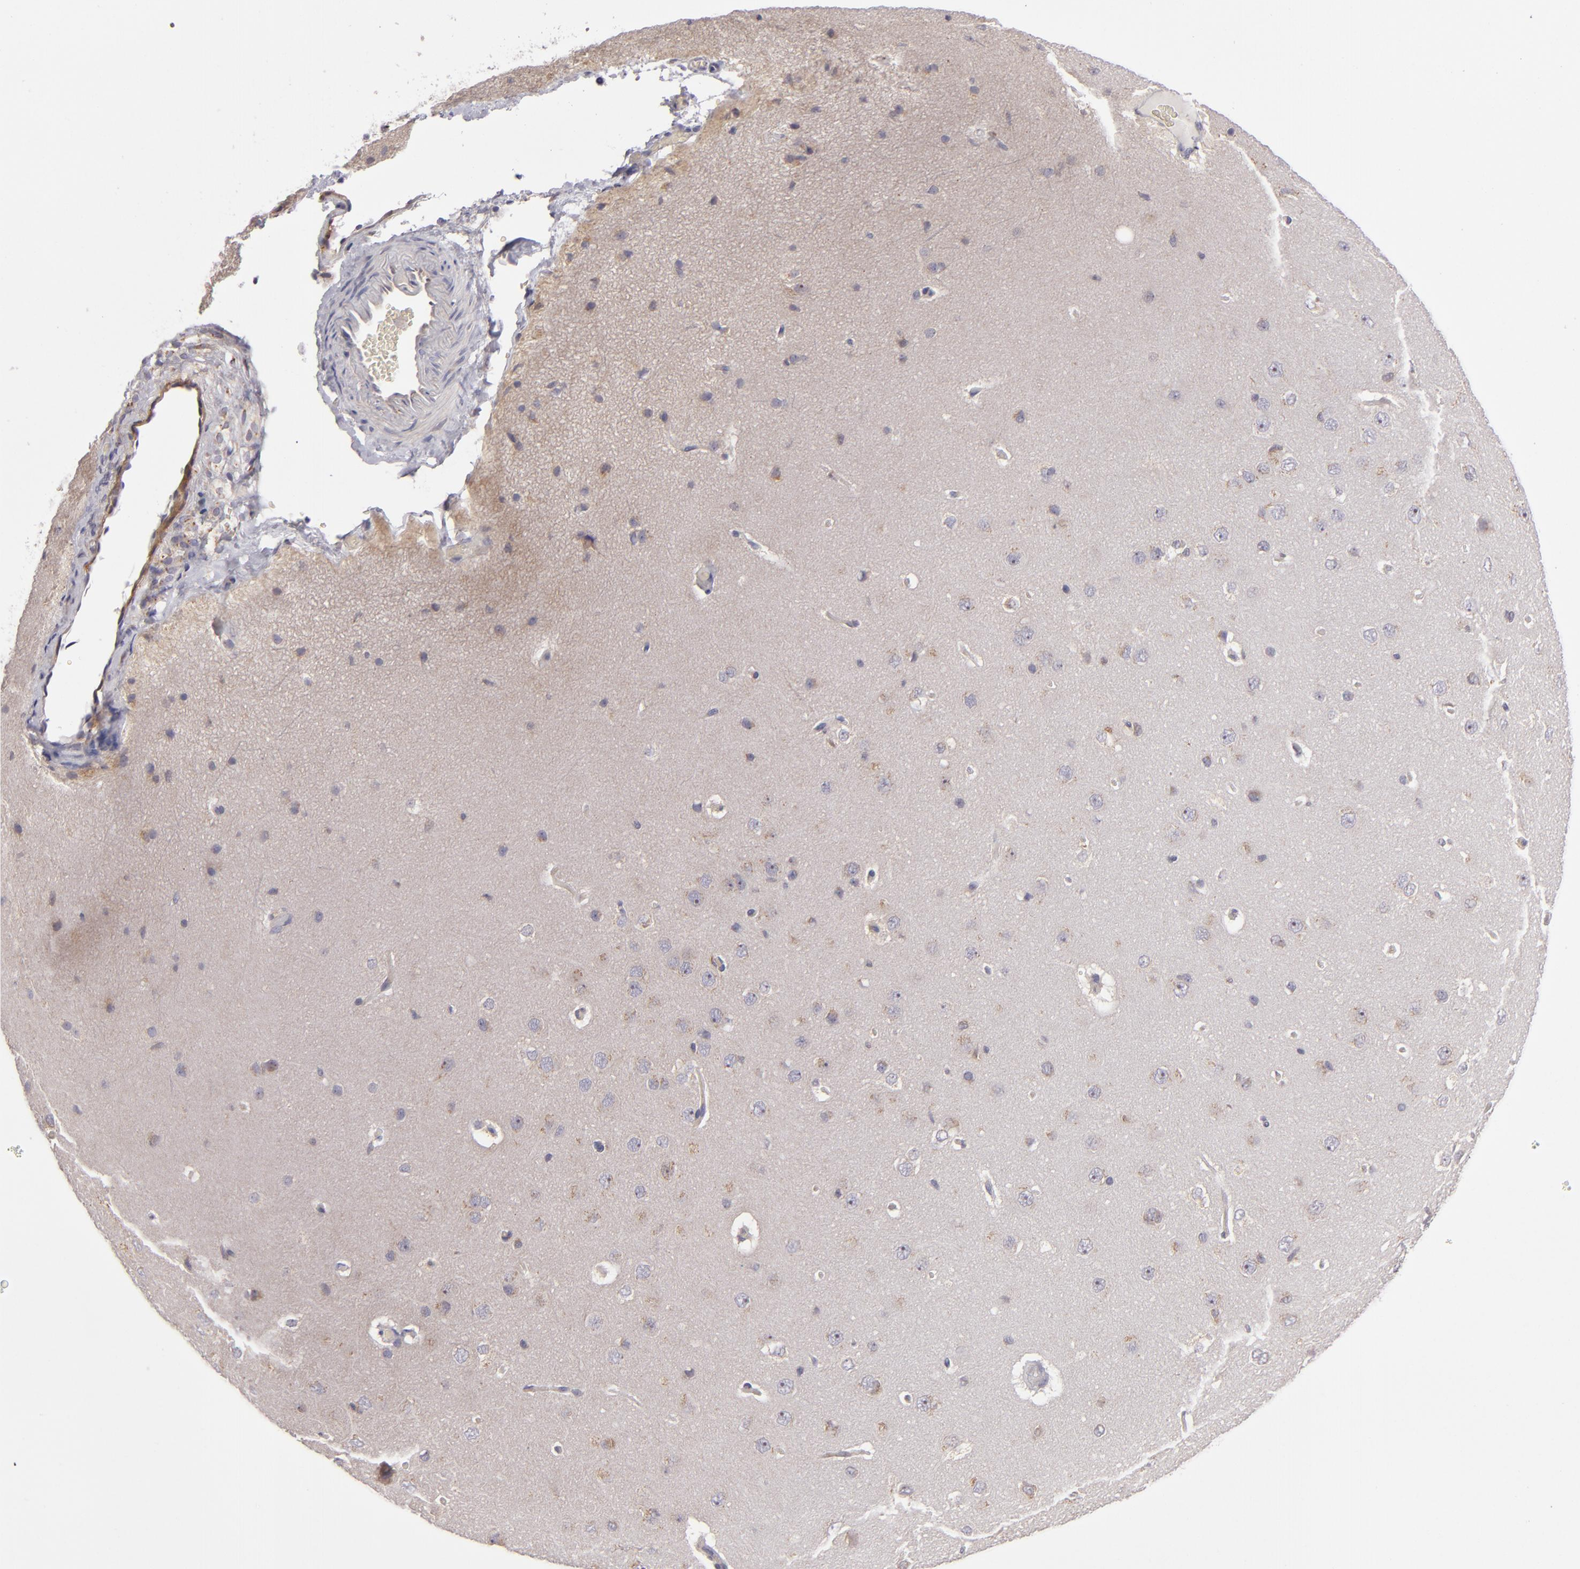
{"staining": {"intensity": "negative", "quantity": "none", "location": "none"}, "tissue": "cerebral cortex", "cell_type": "Endothelial cells", "image_type": "normal", "snomed": [{"axis": "morphology", "description": "Normal tissue, NOS"}, {"axis": "topography", "description": "Cerebral cortex"}], "caption": "This is a photomicrograph of immunohistochemistry staining of benign cerebral cortex, which shows no expression in endothelial cells.", "gene": "SH2D4A", "patient": {"sex": "female", "age": 45}}